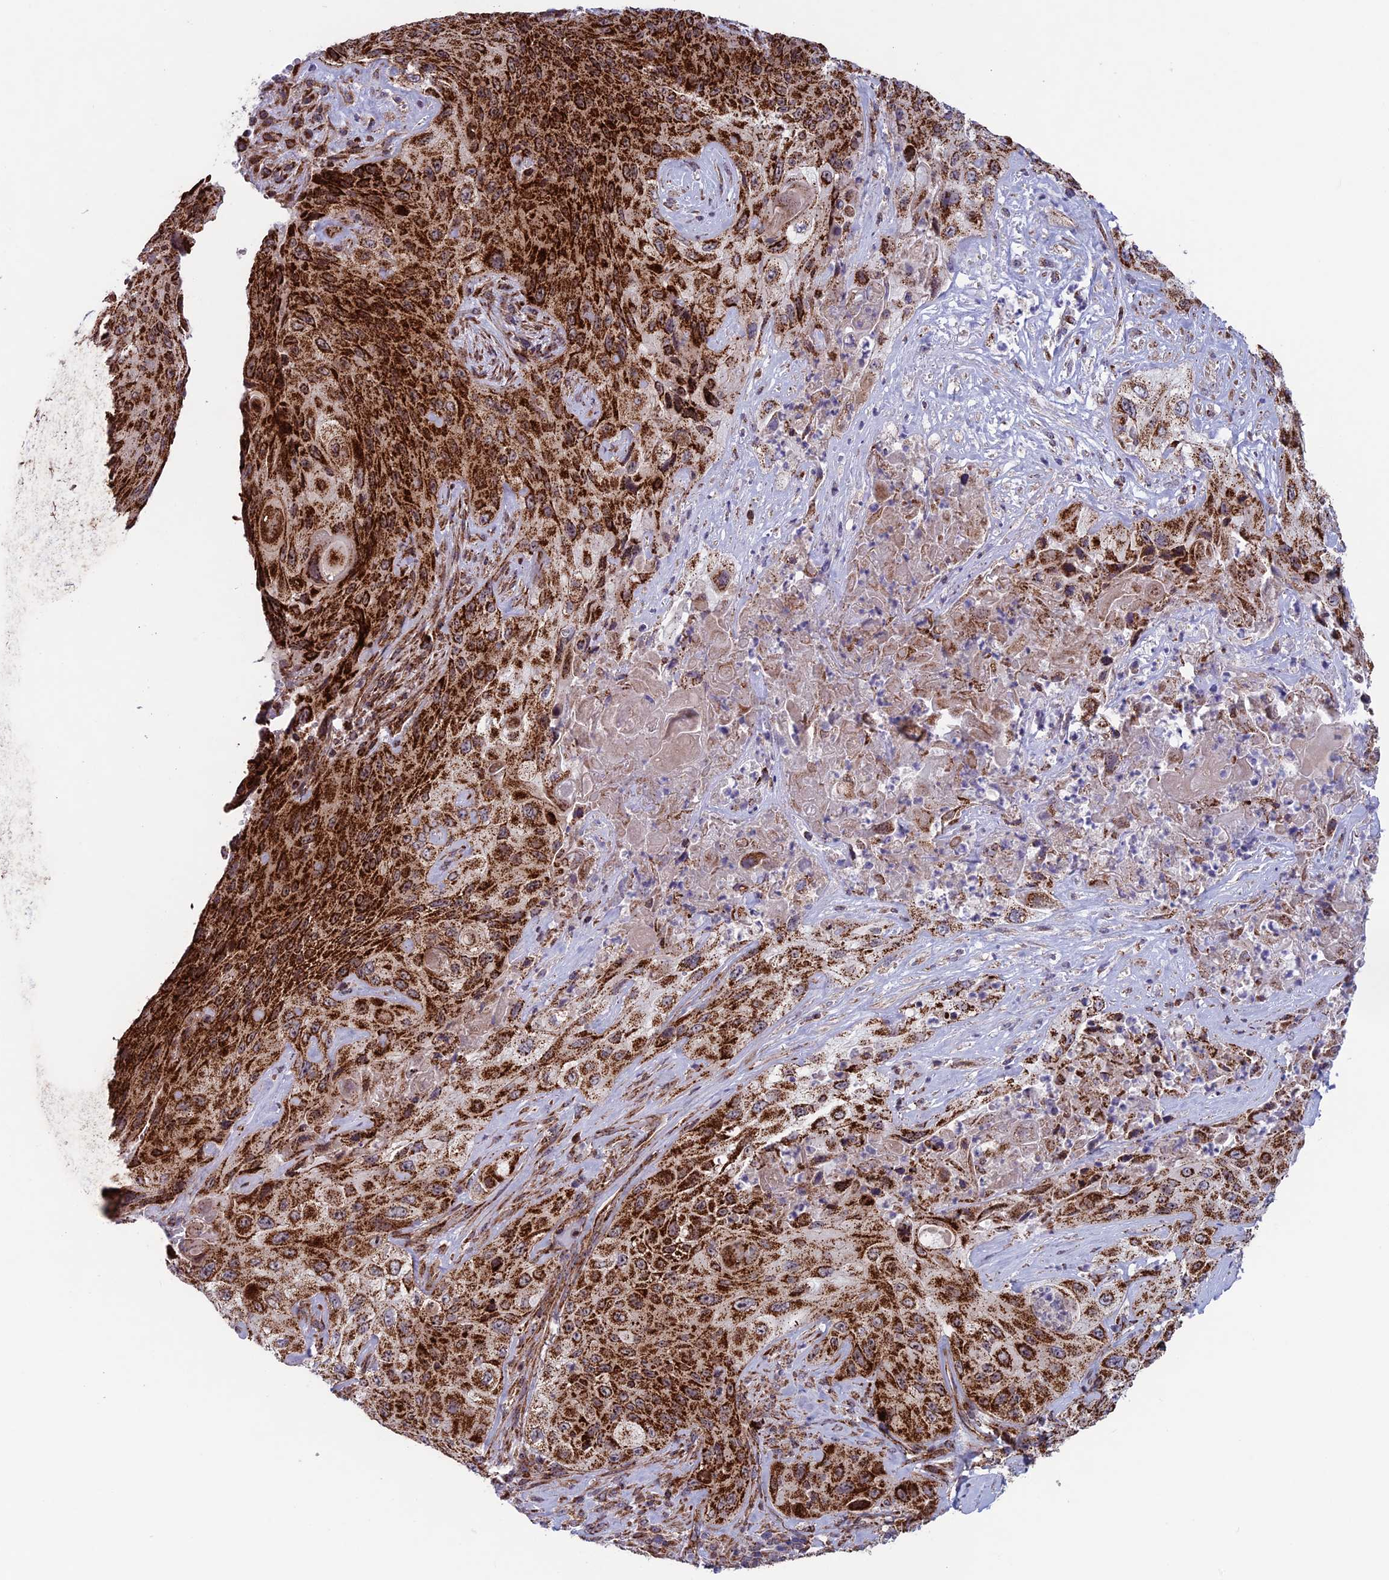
{"staining": {"intensity": "strong", "quantity": ">75%", "location": "cytoplasmic/membranous"}, "tissue": "cervical cancer", "cell_type": "Tumor cells", "image_type": "cancer", "snomed": [{"axis": "morphology", "description": "Squamous cell carcinoma, NOS"}, {"axis": "topography", "description": "Cervix"}], "caption": "The immunohistochemical stain highlights strong cytoplasmic/membranous staining in tumor cells of cervical squamous cell carcinoma tissue. Nuclei are stained in blue.", "gene": "MRPS18B", "patient": {"sex": "female", "age": 42}}